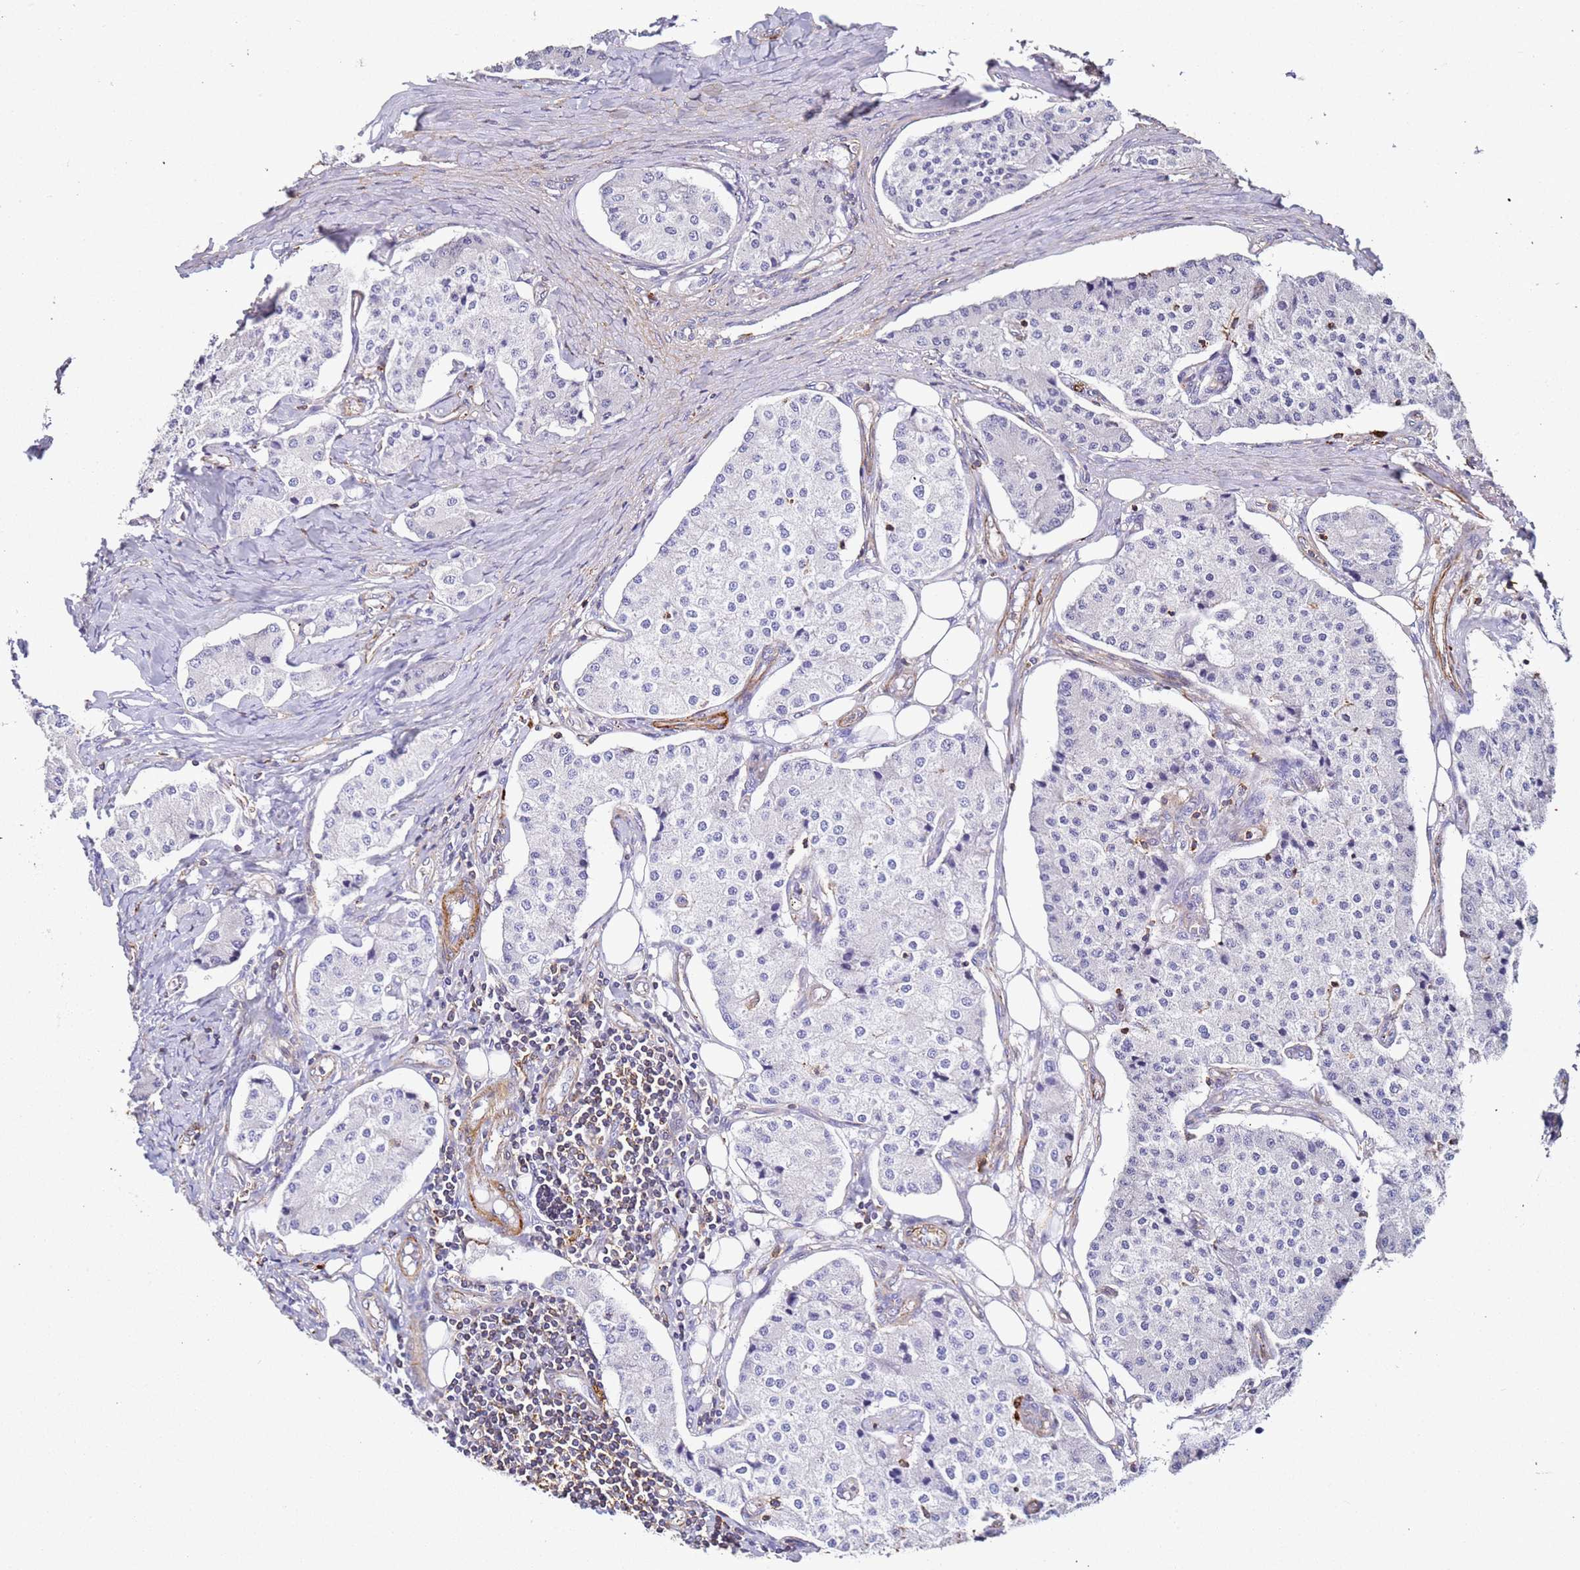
{"staining": {"intensity": "negative", "quantity": "none", "location": "none"}, "tissue": "carcinoid", "cell_type": "Tumor cells", "image_type": "cancer", "snomed": [{"axis": "morphology", "description": "Carcinoid, malignant, NOS"}, {"axis": "topography", "description": "Colon"}], "caption": "High magnification brightfield microscopy of malignant carcinoid stained with DAB (brown) and counterstained with hematoxylin (blue): tumor cells show no significant positivity.", "gene": "ZNF671", "patient": {"sex": "female", "age": 52}}